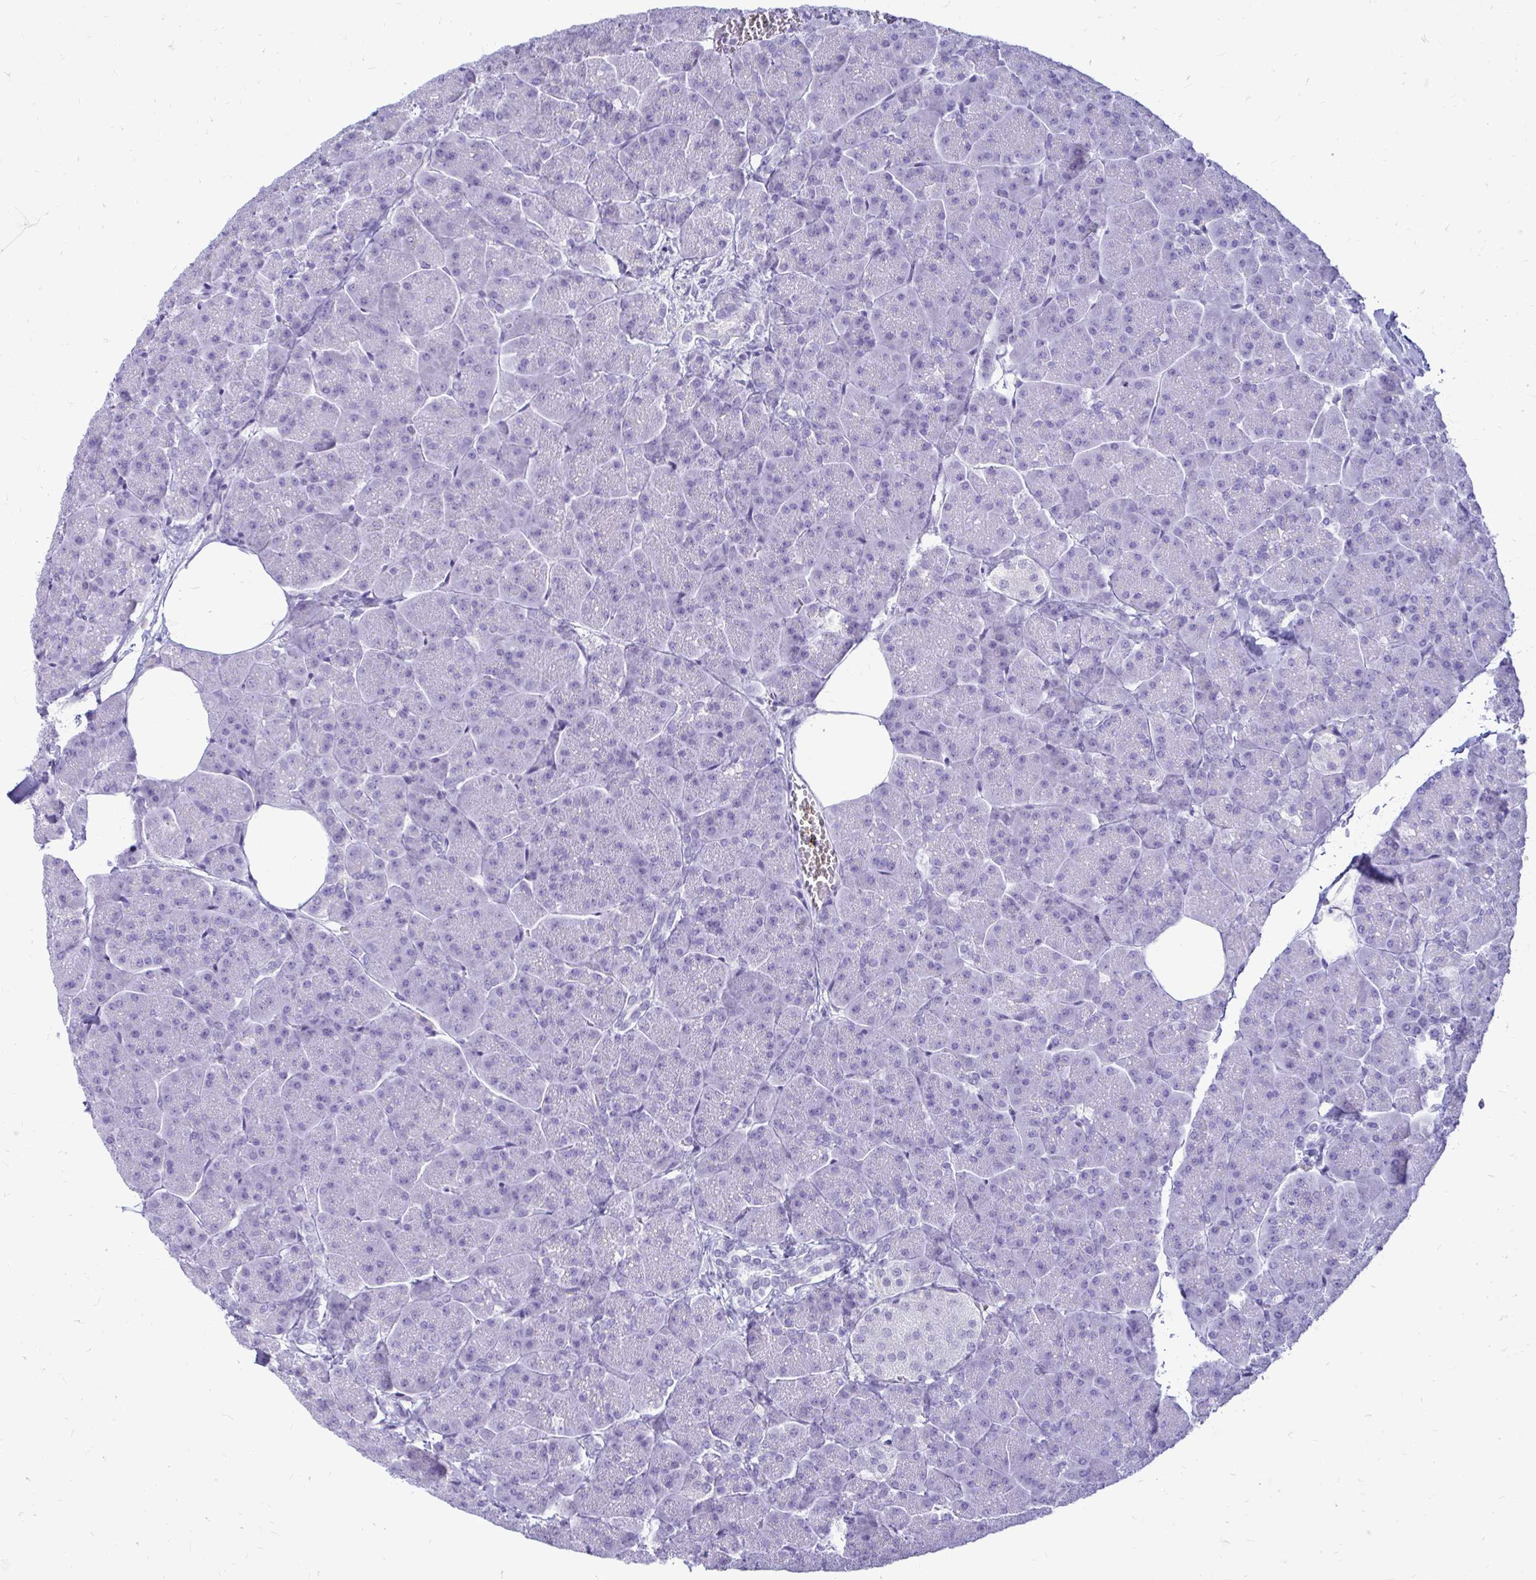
{"staining": {"intensity": "negative", "quantity": "none", "location": "none"}, "tissue": "pancreas", "cell_type": "Exocrine glandular cells", "image_type": "normal", "snomed": [{"axis": "morphology", "description": "Normal tissue, NOS"}, {"axis": "topography", "description": "Pancreas"}, {"axis": "topography", "description": "Peripheral nerve tissue"}], "caption": "An IHC micrograph of benign pancreas is shown. There is no staining in exocrine glandular cells of pancreas.", "gene": "NANOGNB", "patient": {"sex": "male", "age": 54}}